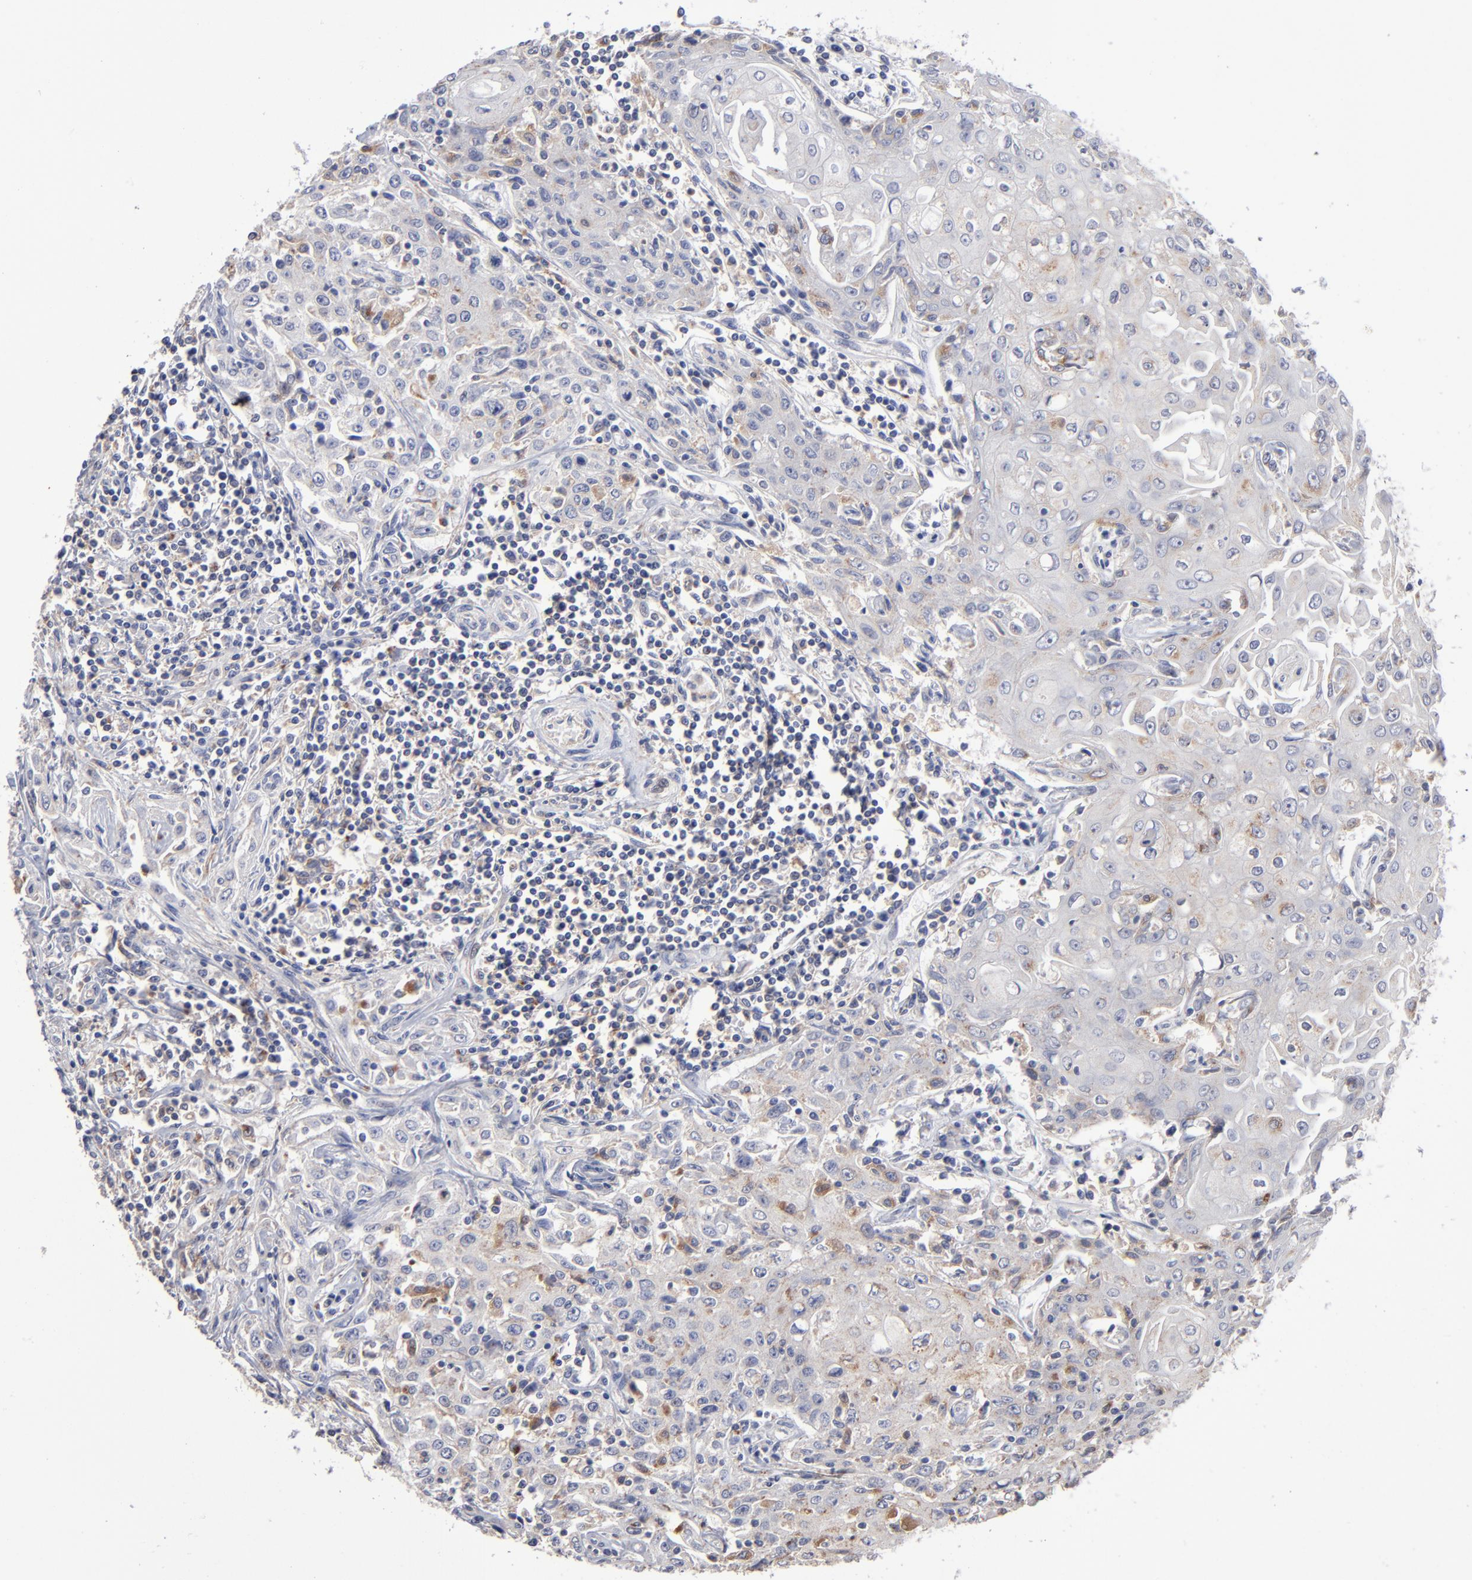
{"staining": {"intensity": "weak", "quantity": "25%-75%", "location": "cytoplasmic/membranous"}, "tissue": "head and neck cancer", "cell_type": "Tumor cells", "image_type": "cancer", "snomed": [{"axis": "morphology", "description": "Squamous cell carcinoma, NOS"}, {"axis": "topography", "description": "Oral tissue"}, {"axis": "topography", "description": "Head-Neck"}], "caption": "Human squamous cell carcinoma (head and neck) stained with a protein marker shows weak staining in tumor cells.", "gene": "RRAGB", "patient": {"sex": "female", "age": 76}}